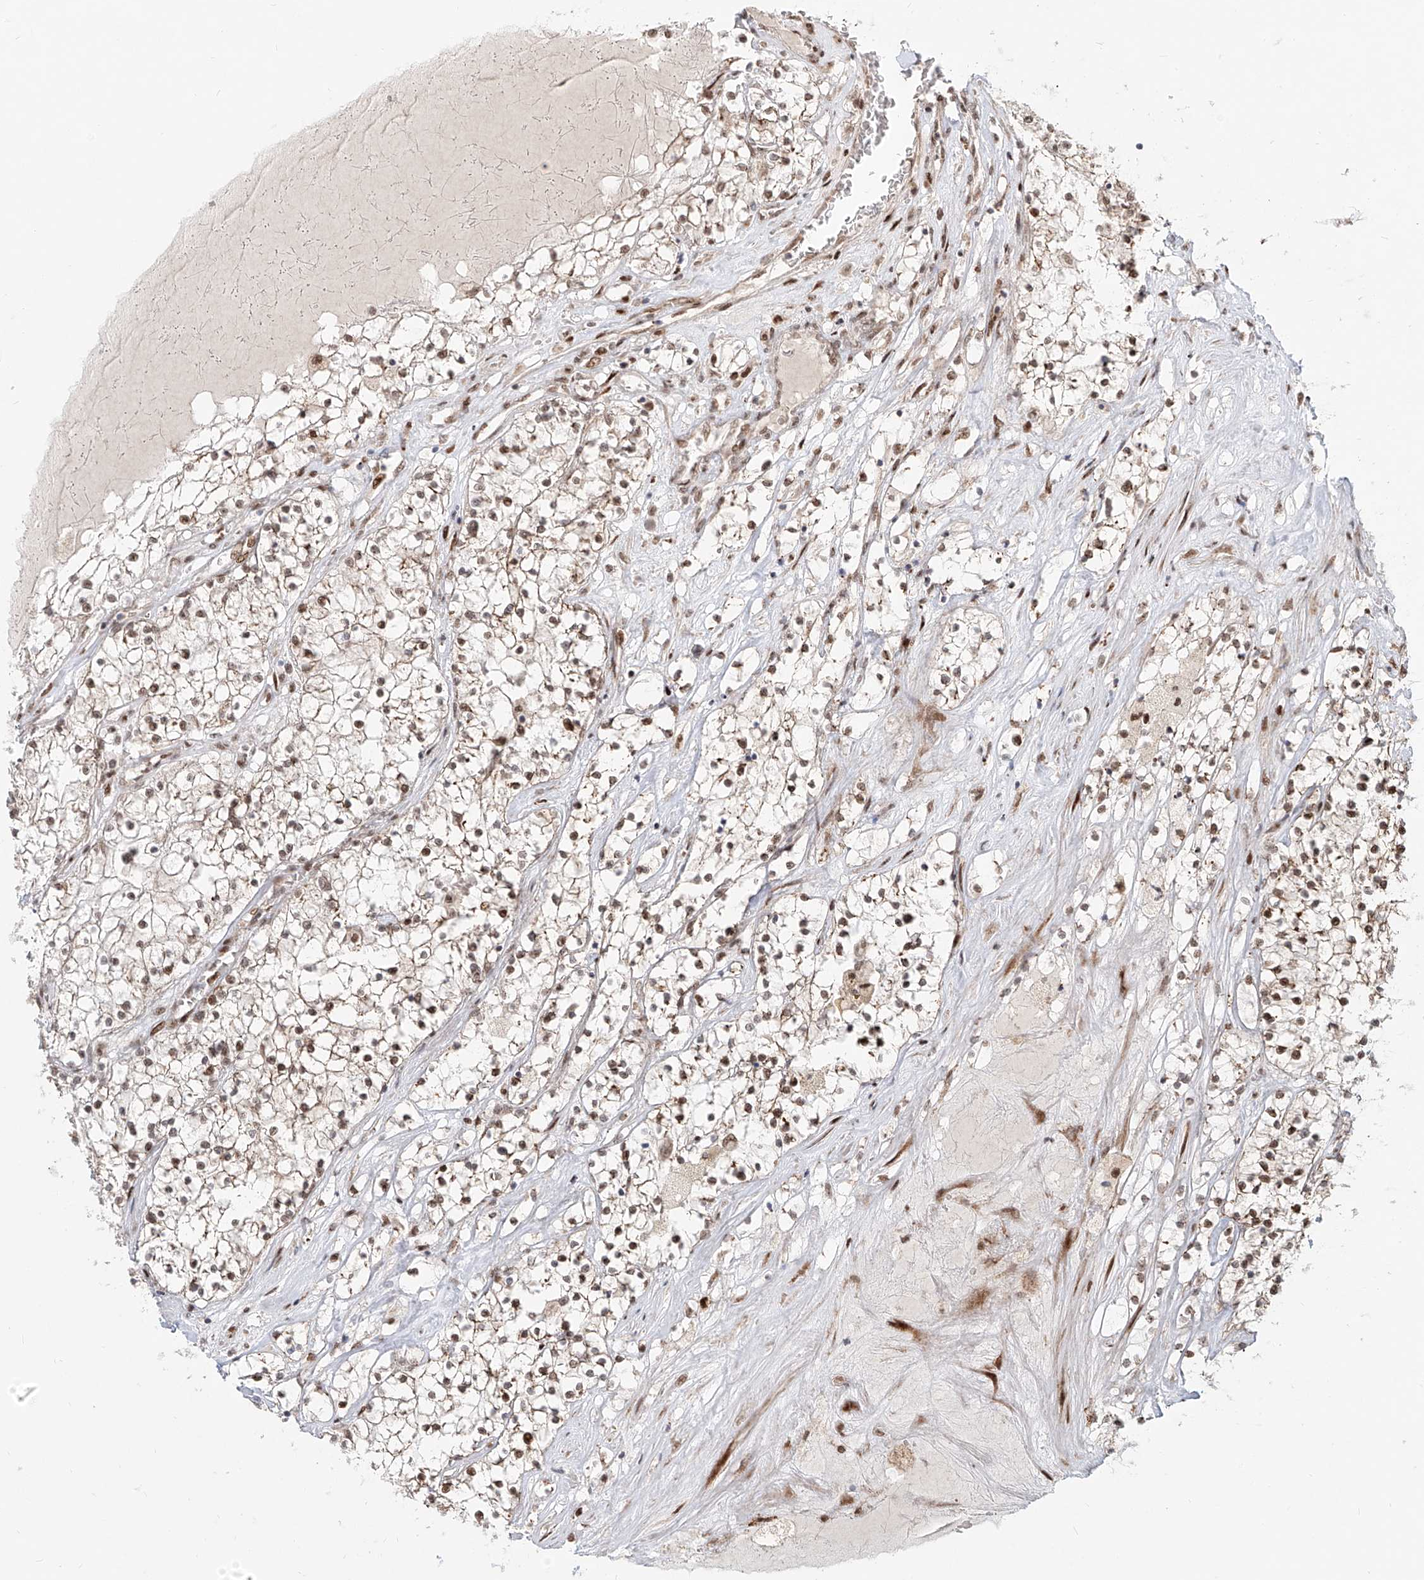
{"staining": {"intensity": "moderate", "quantity": ">75%", "location": "nuclear"}, "tissue": "renal cancer", "cell_type": "Tumor cells", "image_type": "cancer", "snomed": [{"axis": "morphology", "description": "Normal tissue, NOS"}, {"axis": "morphology", "description": "Adenocarcinoma, NOS"}, {"axis": "topography", "description": "Kidney"}], "caption": "Brown immunohistochemical staining in renal cancer shows moderate nuclear staining in about >75% of tumor cells.", "gene": "ZNF710", "patient": {"sex": "male", "age": 68}}